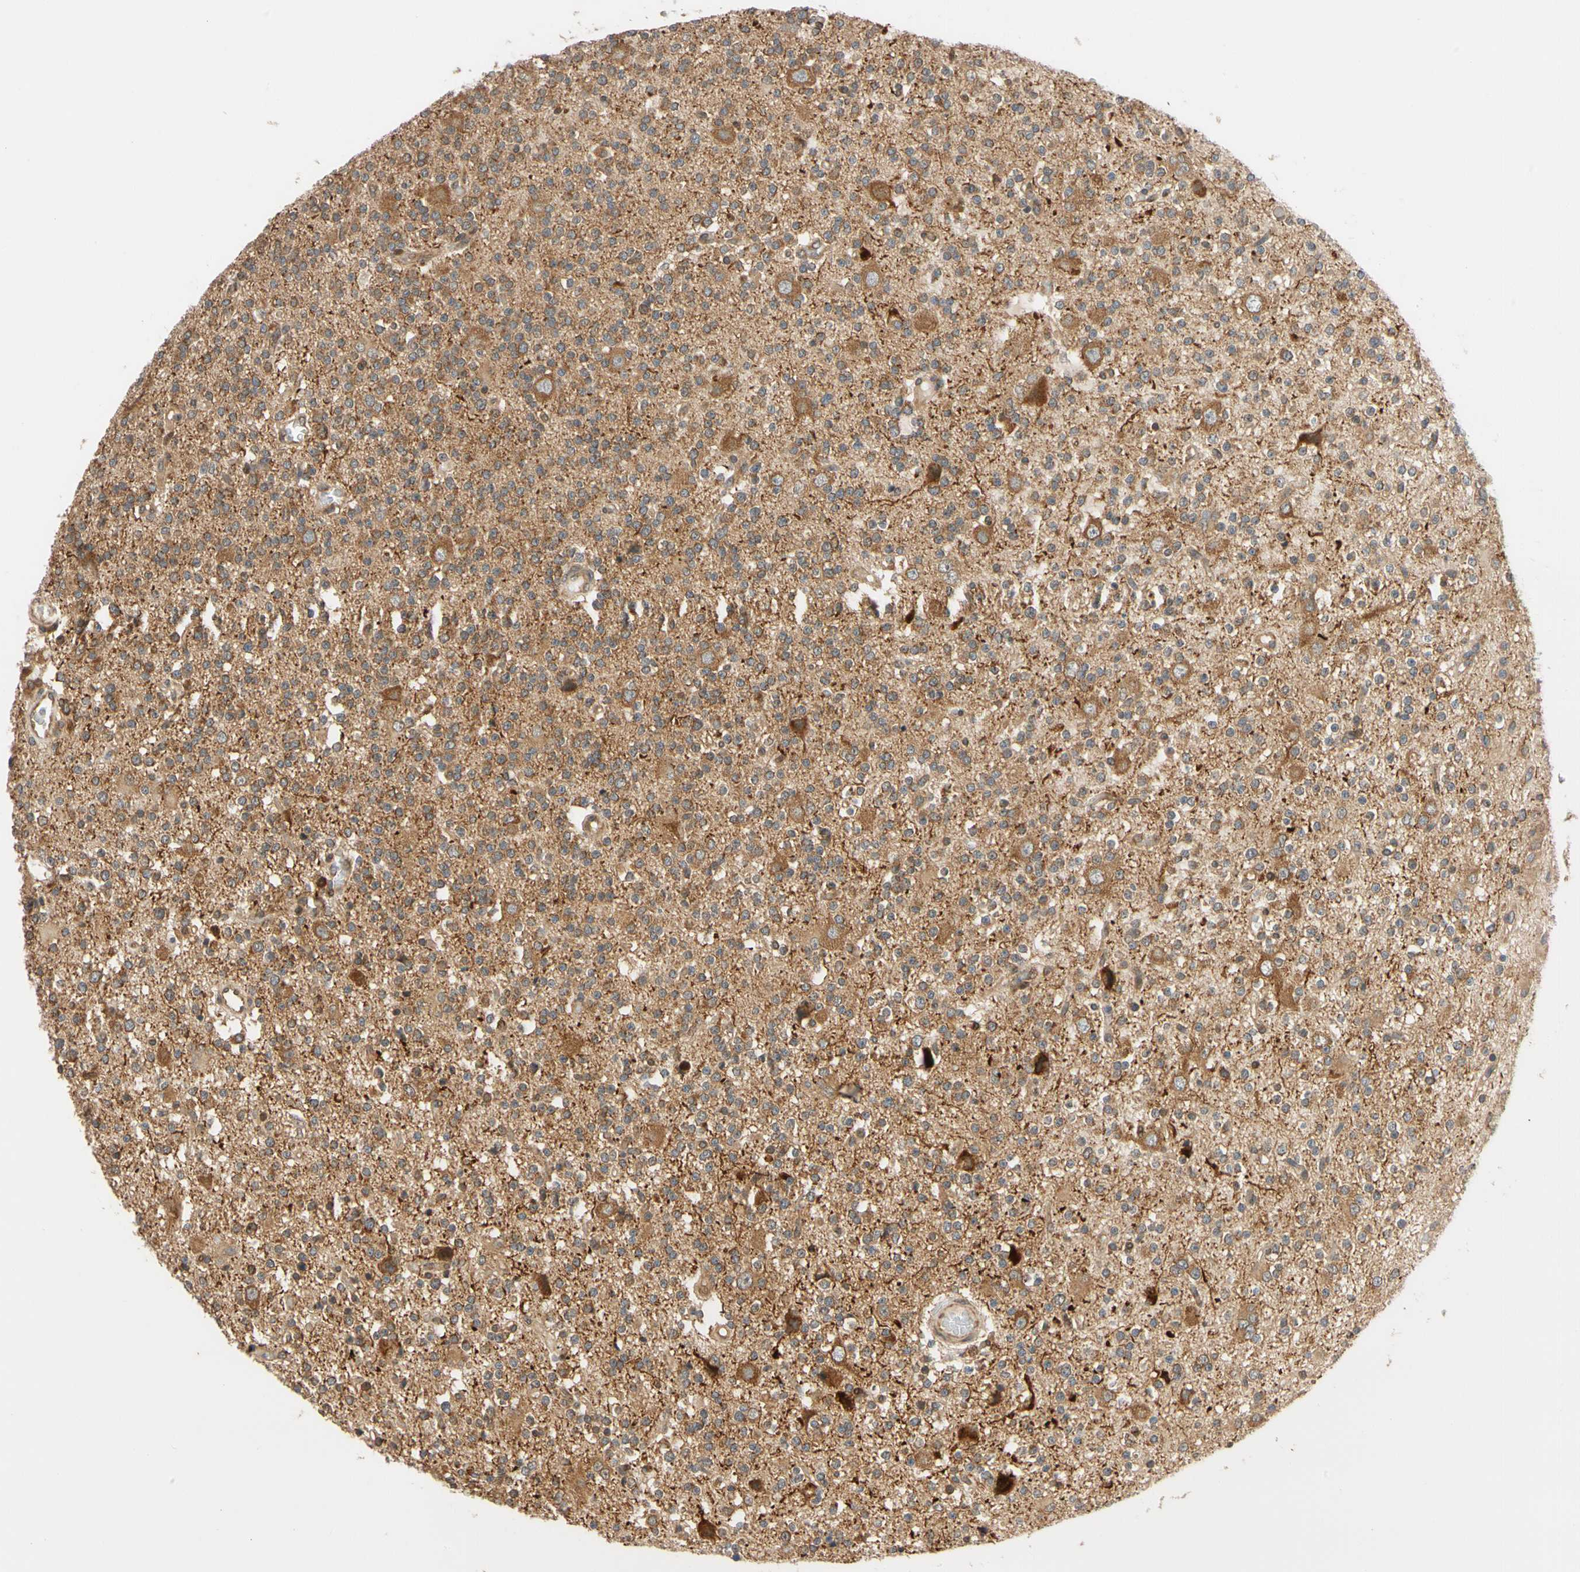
{"staining": {"intensity": "moderate", "quantity": "25%-75%", "location": "cytoplasmic/membranous"}, "tissue": "glioma", "cell_type": "Tumor cells", "image_type": "cancer", "snomed": [{"axis": "morphology", "description": "Glioma, malignant, High grade"}, {"axis": "topography", "description": "Brain"}], "caption": "A high-resolution image shows immunohistochemistry (IHC) staining of glioma, which exhibits moderate cytoplasmic/membranous expression in about 25%-75% of tumor cells. (IHC, brightfield microscopy, high magnification).", "gene": "ANKHD1", "patient": {"sex": "male", "age": 47}}